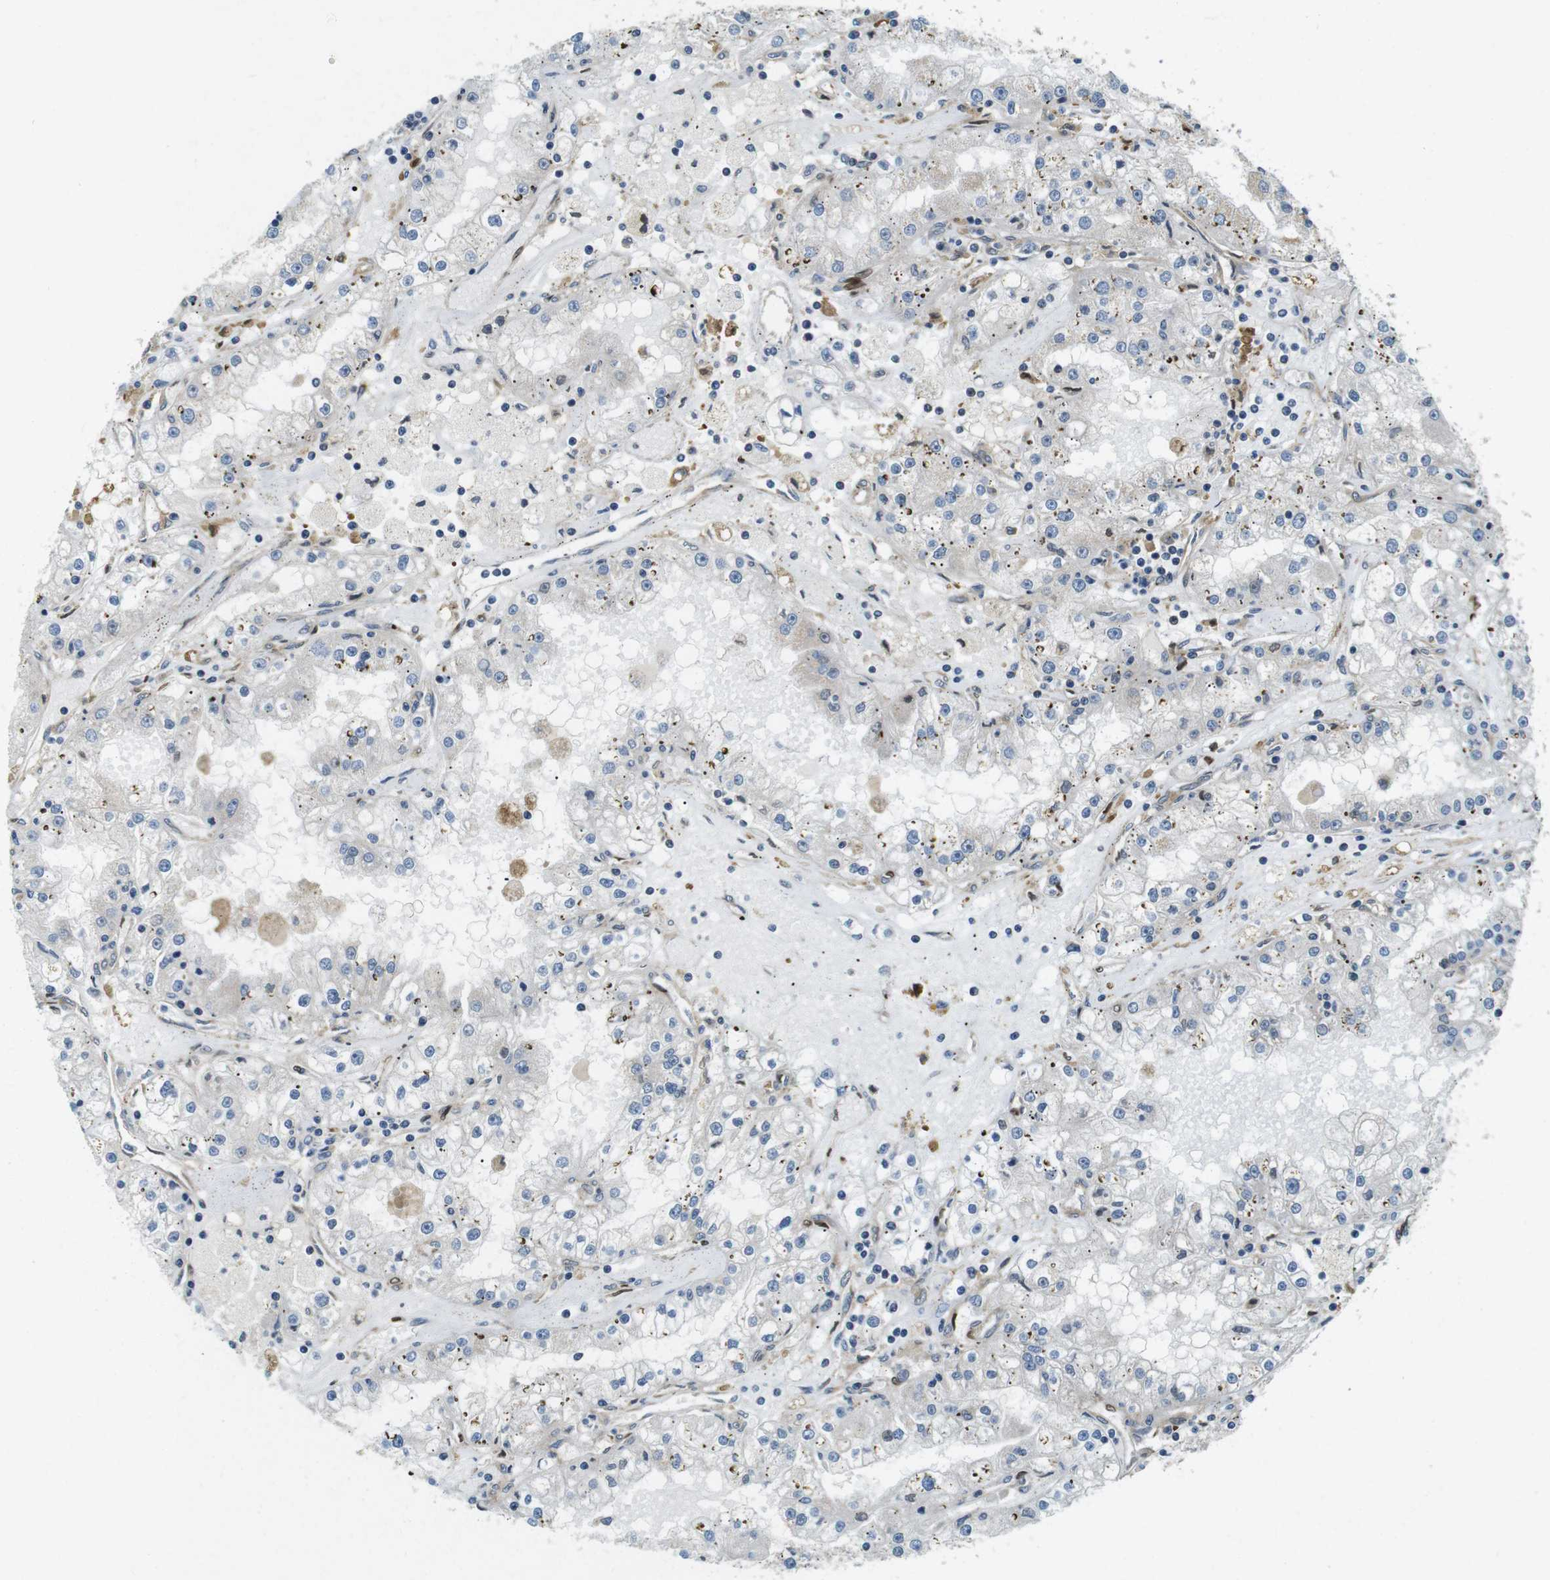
{"staining": {"intensity": "negative", "quantity": "none", "location": "none"}, "tissue": "renal cancer", "cell_type": "Tumor cells", "image_type": "cancer", "snomed": [{"axis": "morphology", "description": "Adenocarcinoma, NOS"}, {"axis": "topography", "description": "Kidney"}], "caption": "Tumor cells show no significant staining in renal cancer.", "gene": "TSC1", "patient": {"sex": "male", "age": 56}}